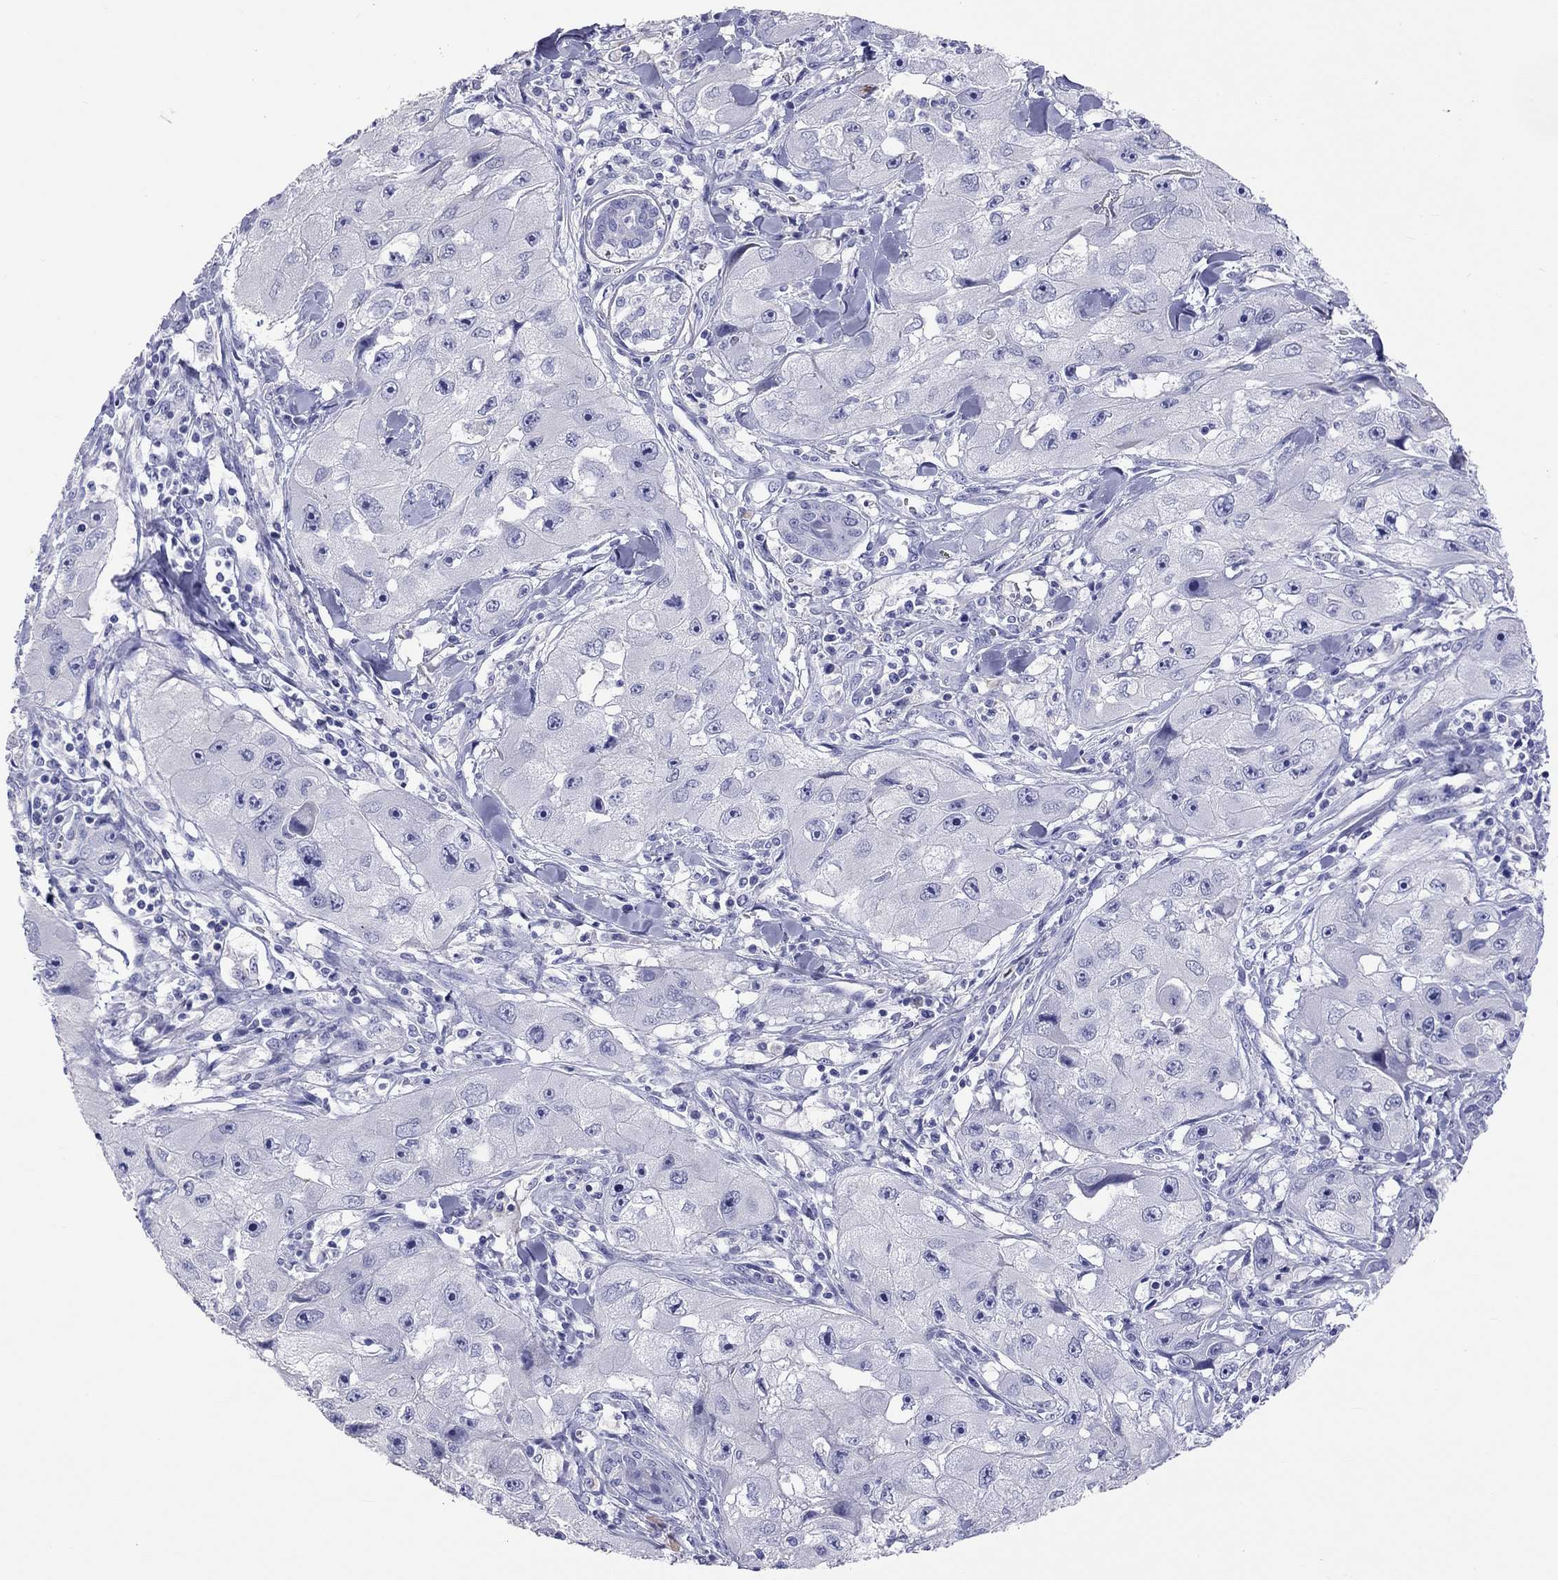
{"staining": {"intensity": "negative", "quantity": "none", "location": "none"}, "tissue": "skin cancer", "cell_type": "Tumor cells", "image_type": "cancer", "snomed": [{"axis": "morphology", "description": "Squamous cell carcinoma, NOS"}, {"axis": "topography", "description": "Skin"}, {"axis": "topography", "description": "Subcutis"}], "caption": "The IHC micrograph has no significant staining in tumor cells of skin squamous cell carcinoma tissue.", "gene": "CALHM1", "patient": {"sex": "male", "age": 73}}